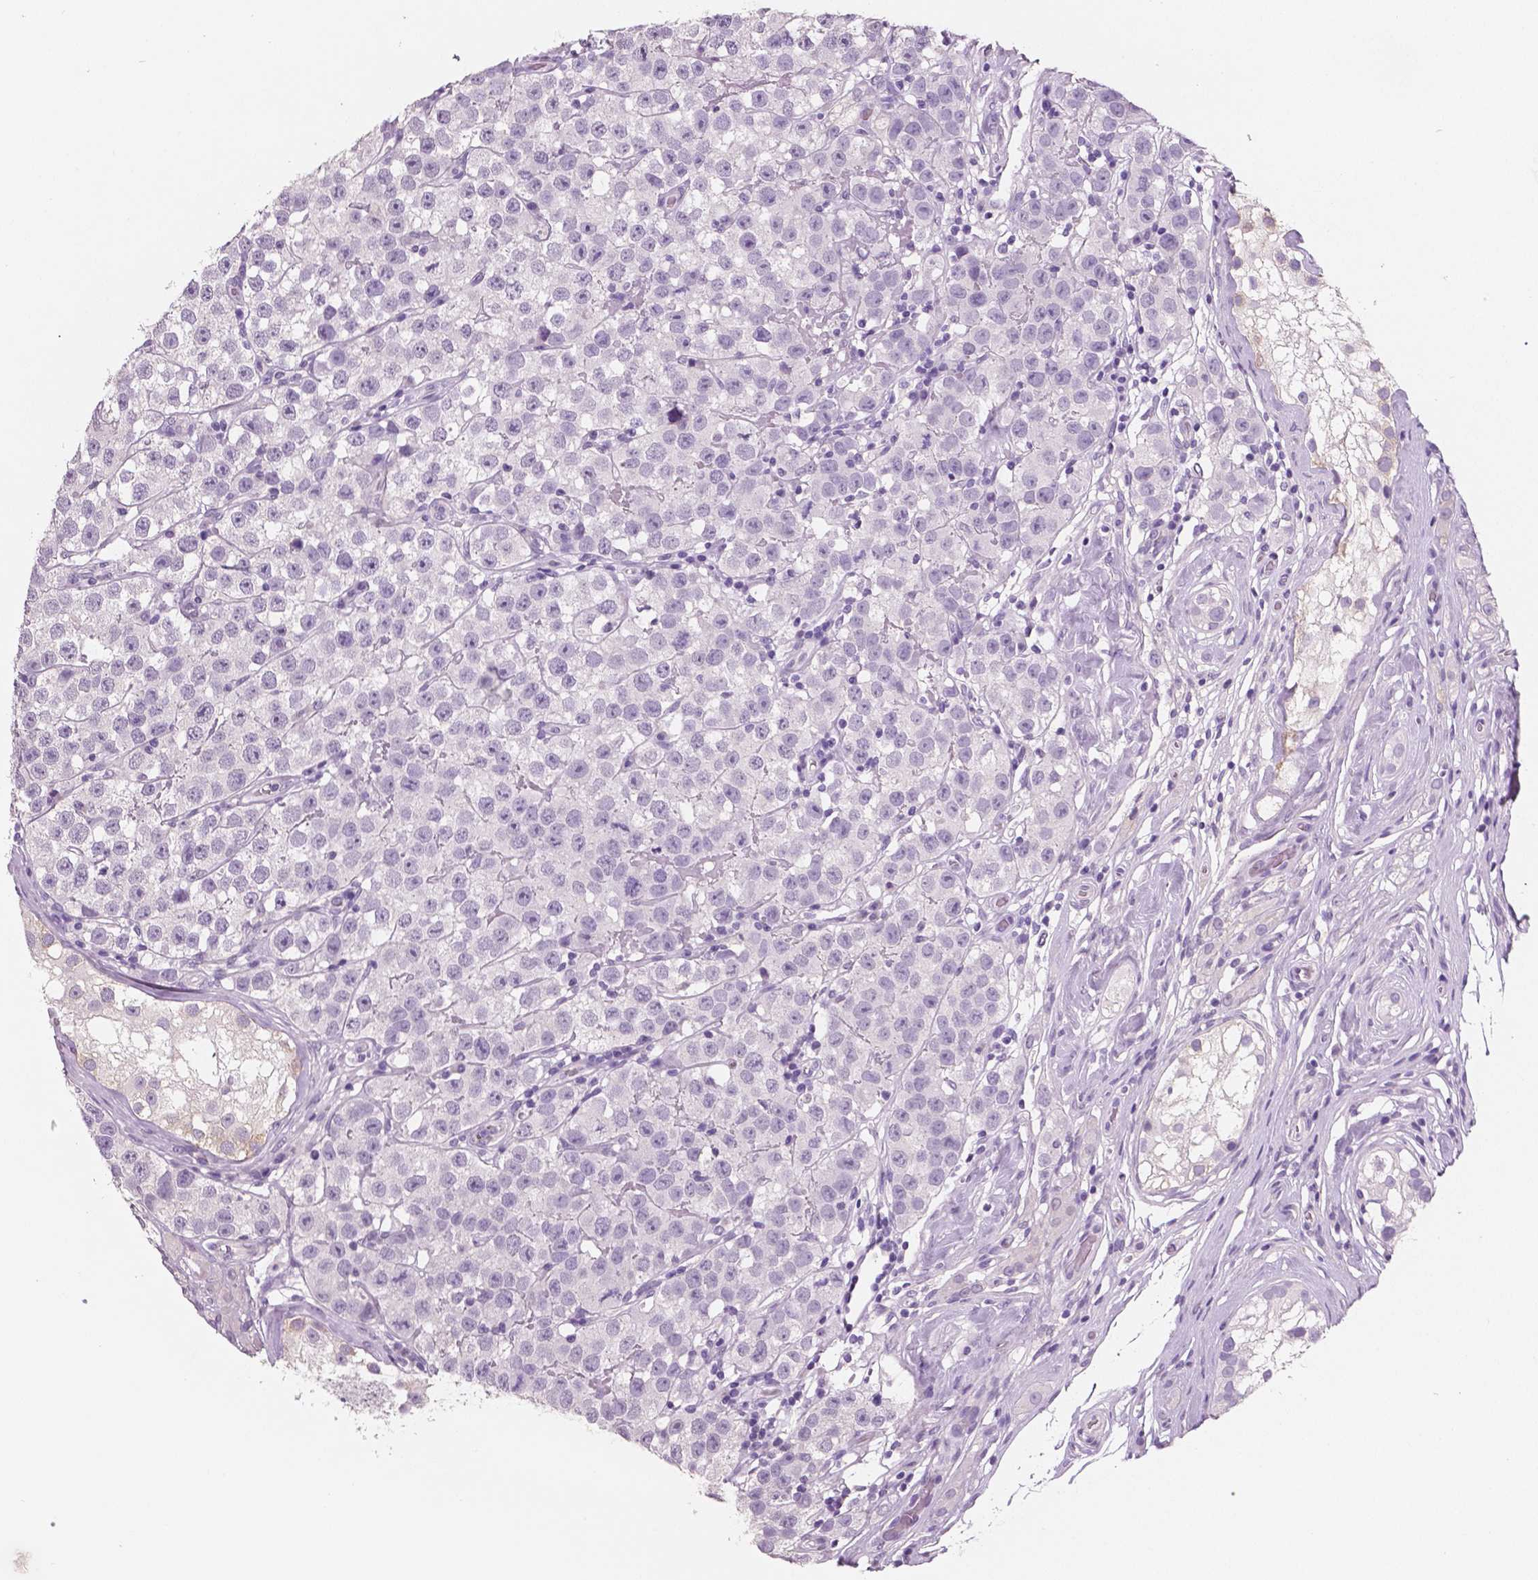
{"staining": {"intensity": "negative", "quantity": "none", "location": "none"}, "tissue": "testis cancer", "cell_type": "Tumor cells", "image_type": "cancer", "snomed": [{"axis": "morphology", "description": "Seminoma, NOS"}, {"axis": "topography", "description": "Testis"}], "caption": "Immunohistochemical staining of testis cancer (seminoma) exhibits no significant expression in tumor cells. (DAB immunohistochemistry (IHC) visualized using brightfield microscopy, high magnification).", "gene": "NECAB2", "patient": {"sex": "male", "age": 34}}